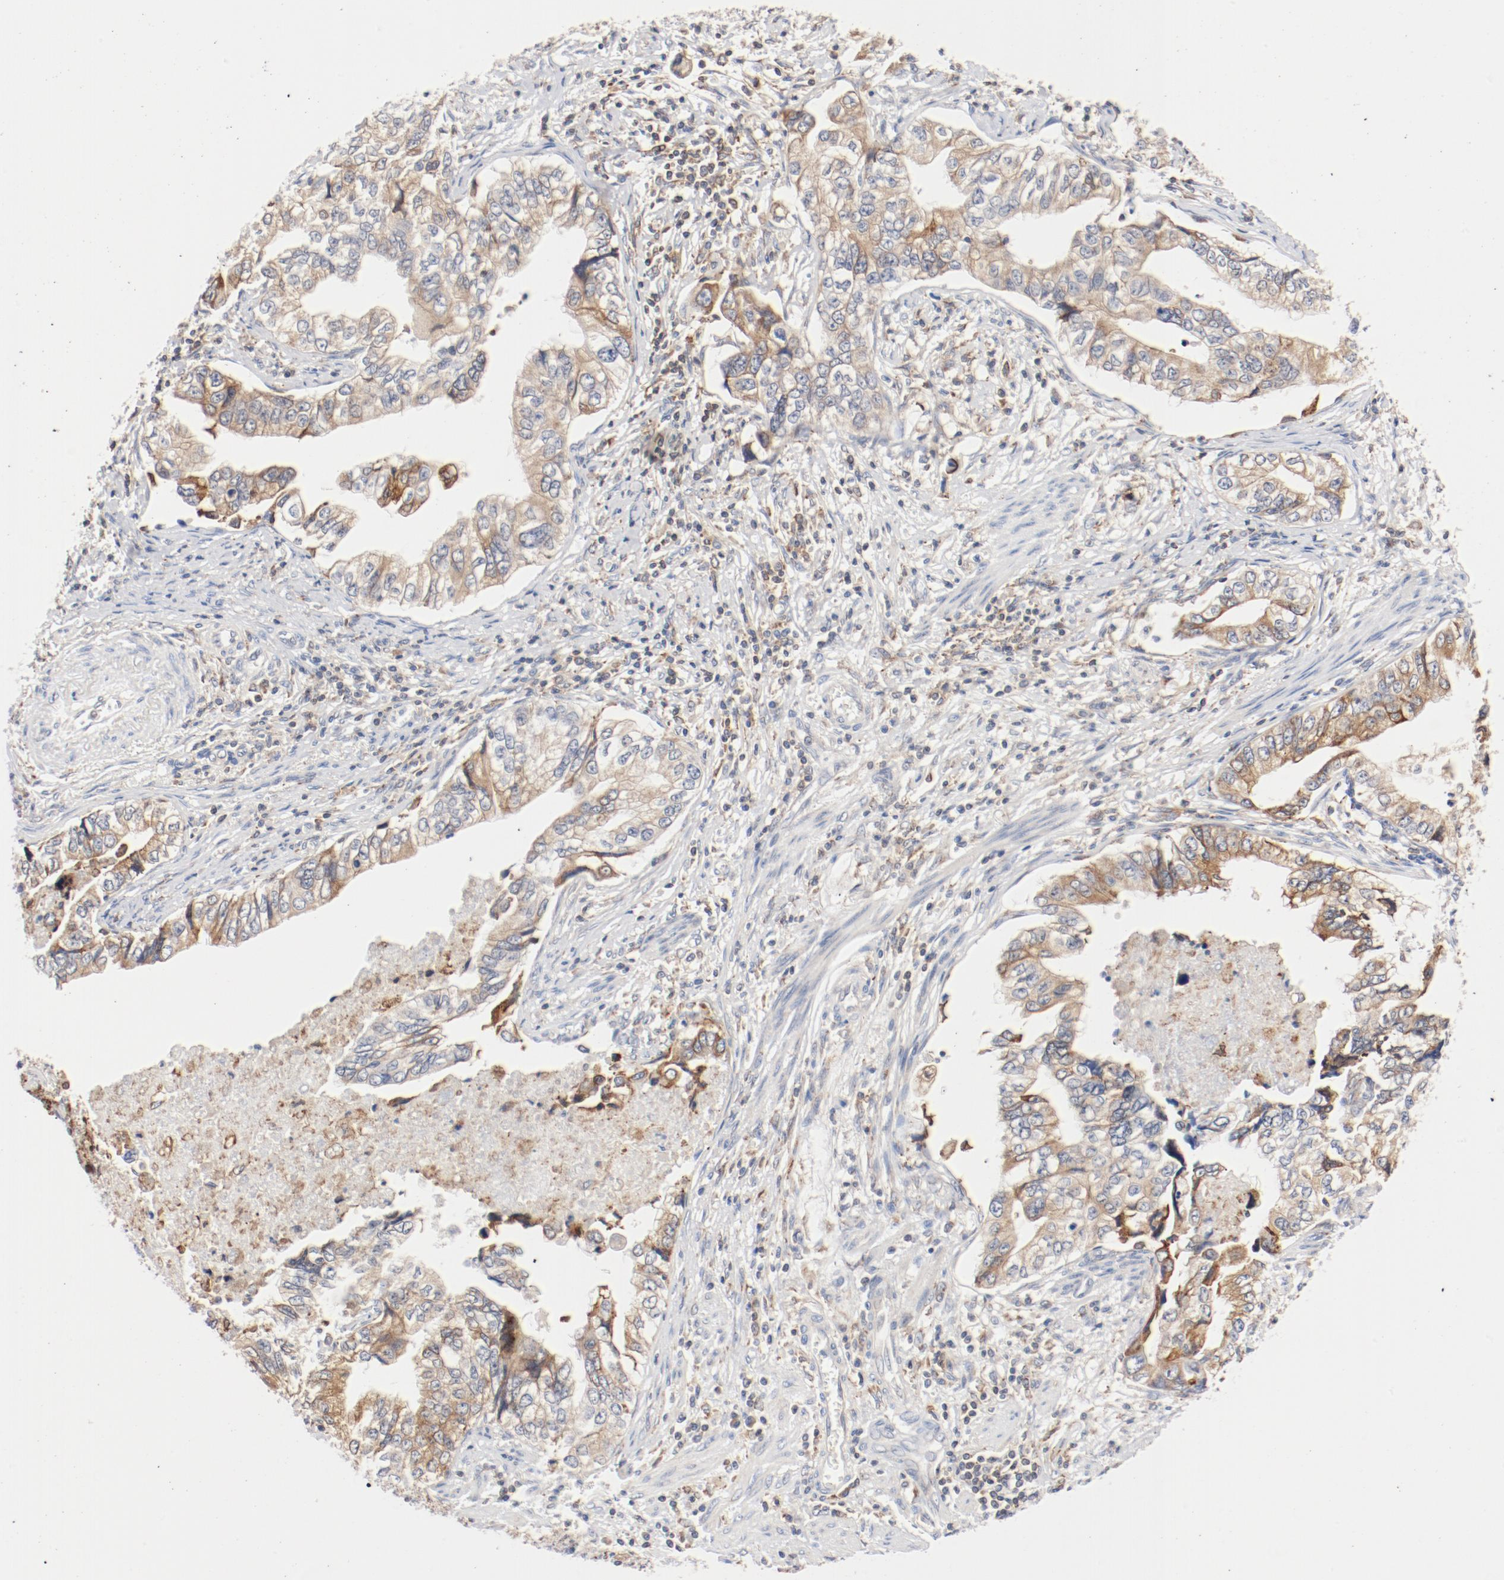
{"staining": {"intensity": "moderate", "quantity": ">75%", "location": "cytoplasmic/membranous"}, "tissue": "stomach cancer", "cell_type": "Tumor cells", "image_type": "cancer", "snomed": [{"axis": "morphology", "description": "Adenocarcinoma, NOS"}, {"axis": "topography", "description": "Pancreas"}, {"axis": "topography", "description": "Stomach, upper"}], "caption": "Protein expression analysis of stomach adenocarcinoma reveals moderate cytoplasmic/membranous staining in approximately >75% of tumor cells.", "gene": "PDPK1", "patient": {"sex": "male", "age": 77}}